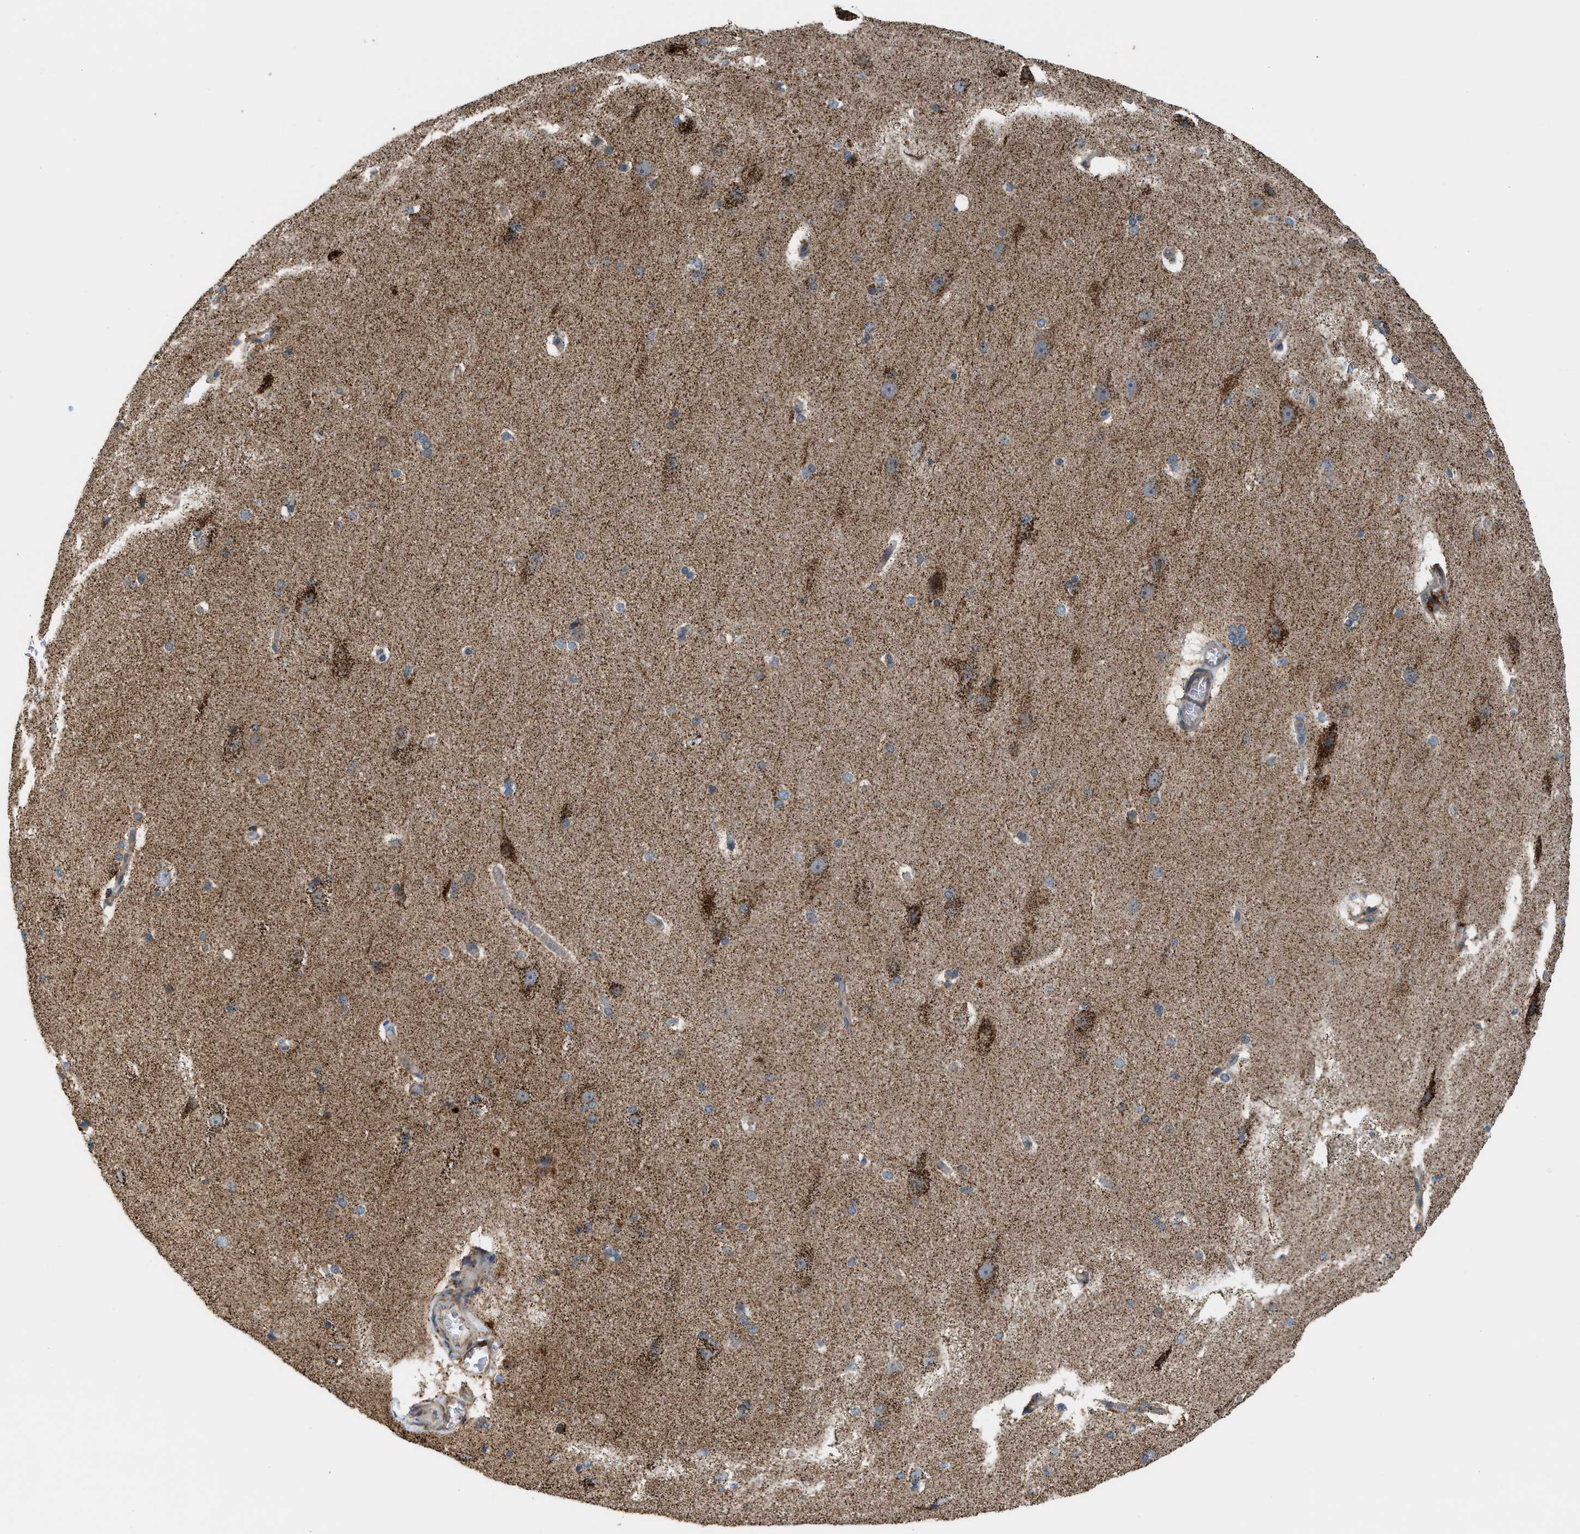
{"staining": {"intensity": "moderate", "quantity": ">75%", "location": "cytoplasmic/membranous"}, "tissue": "cerebral cortex", "cell_type": "Endothelial cells", "image_type": "normal", "snomed": [{"axis": "morphology", "description": "Normal tissue, NOS"}, {"axis": "topography", "description": "Cerebral cortex"}, {"axis": "topography", "description": "Hippocampus"}], "caption": "Immunohistochemistry photomicrograph of normal cerebral cortex: cerebral cortex stained using immunohistochemistry (IHC) reveals medium levels of moderate protein expression localized specifically in the cytoplasmic/membranous of endothelial cells, appearing as a cytoplasmic/membranous brown color.", "gene": "PDCL", "patient": {"sex": "female", "age": 19}}